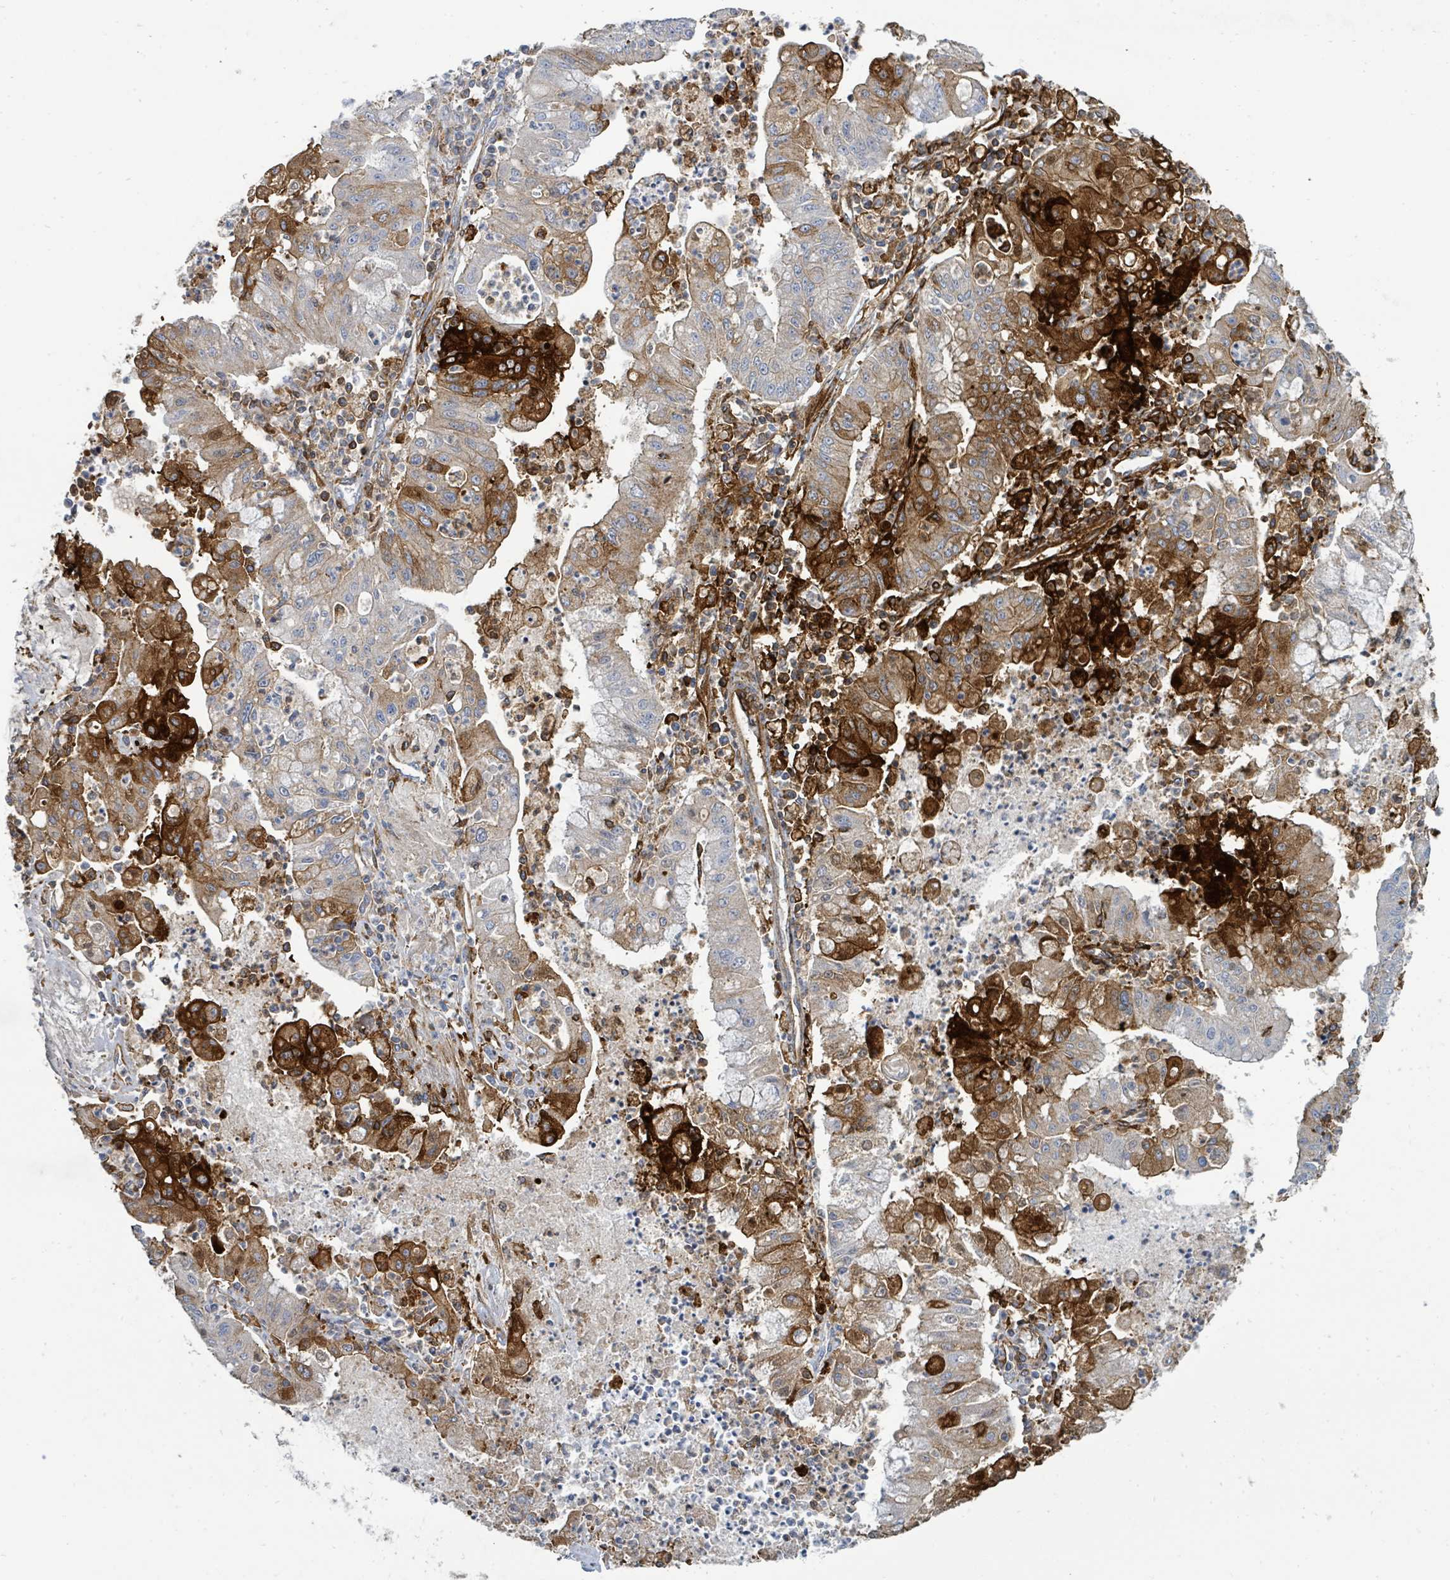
{"staining": {"intensity": "strong", "quantity": "<25%", "location": "cytoplasmic/membranous"}, "tissue": "ovarian cancer", "cell_type": "Tumor cells", "image_type": "cancer", "snomed": [{"axis": "morphology", "description": "Cystadenocarcinoma, mucinous, NOS"}, {"axis": "topography", "description": "Ovary"}], "caption": "Strong cytoplasmic/membranous protein positivity is present in about <25% of tumor cells in ovarian mucinous cystadenocarcinoma. The staining is performed using DAB brown chromogen to label protein expression. The nuclei are counter-stained blue using hematoxylin.", "gene": "IFIT1", "patient": {"sex": "female", "age": 70}}